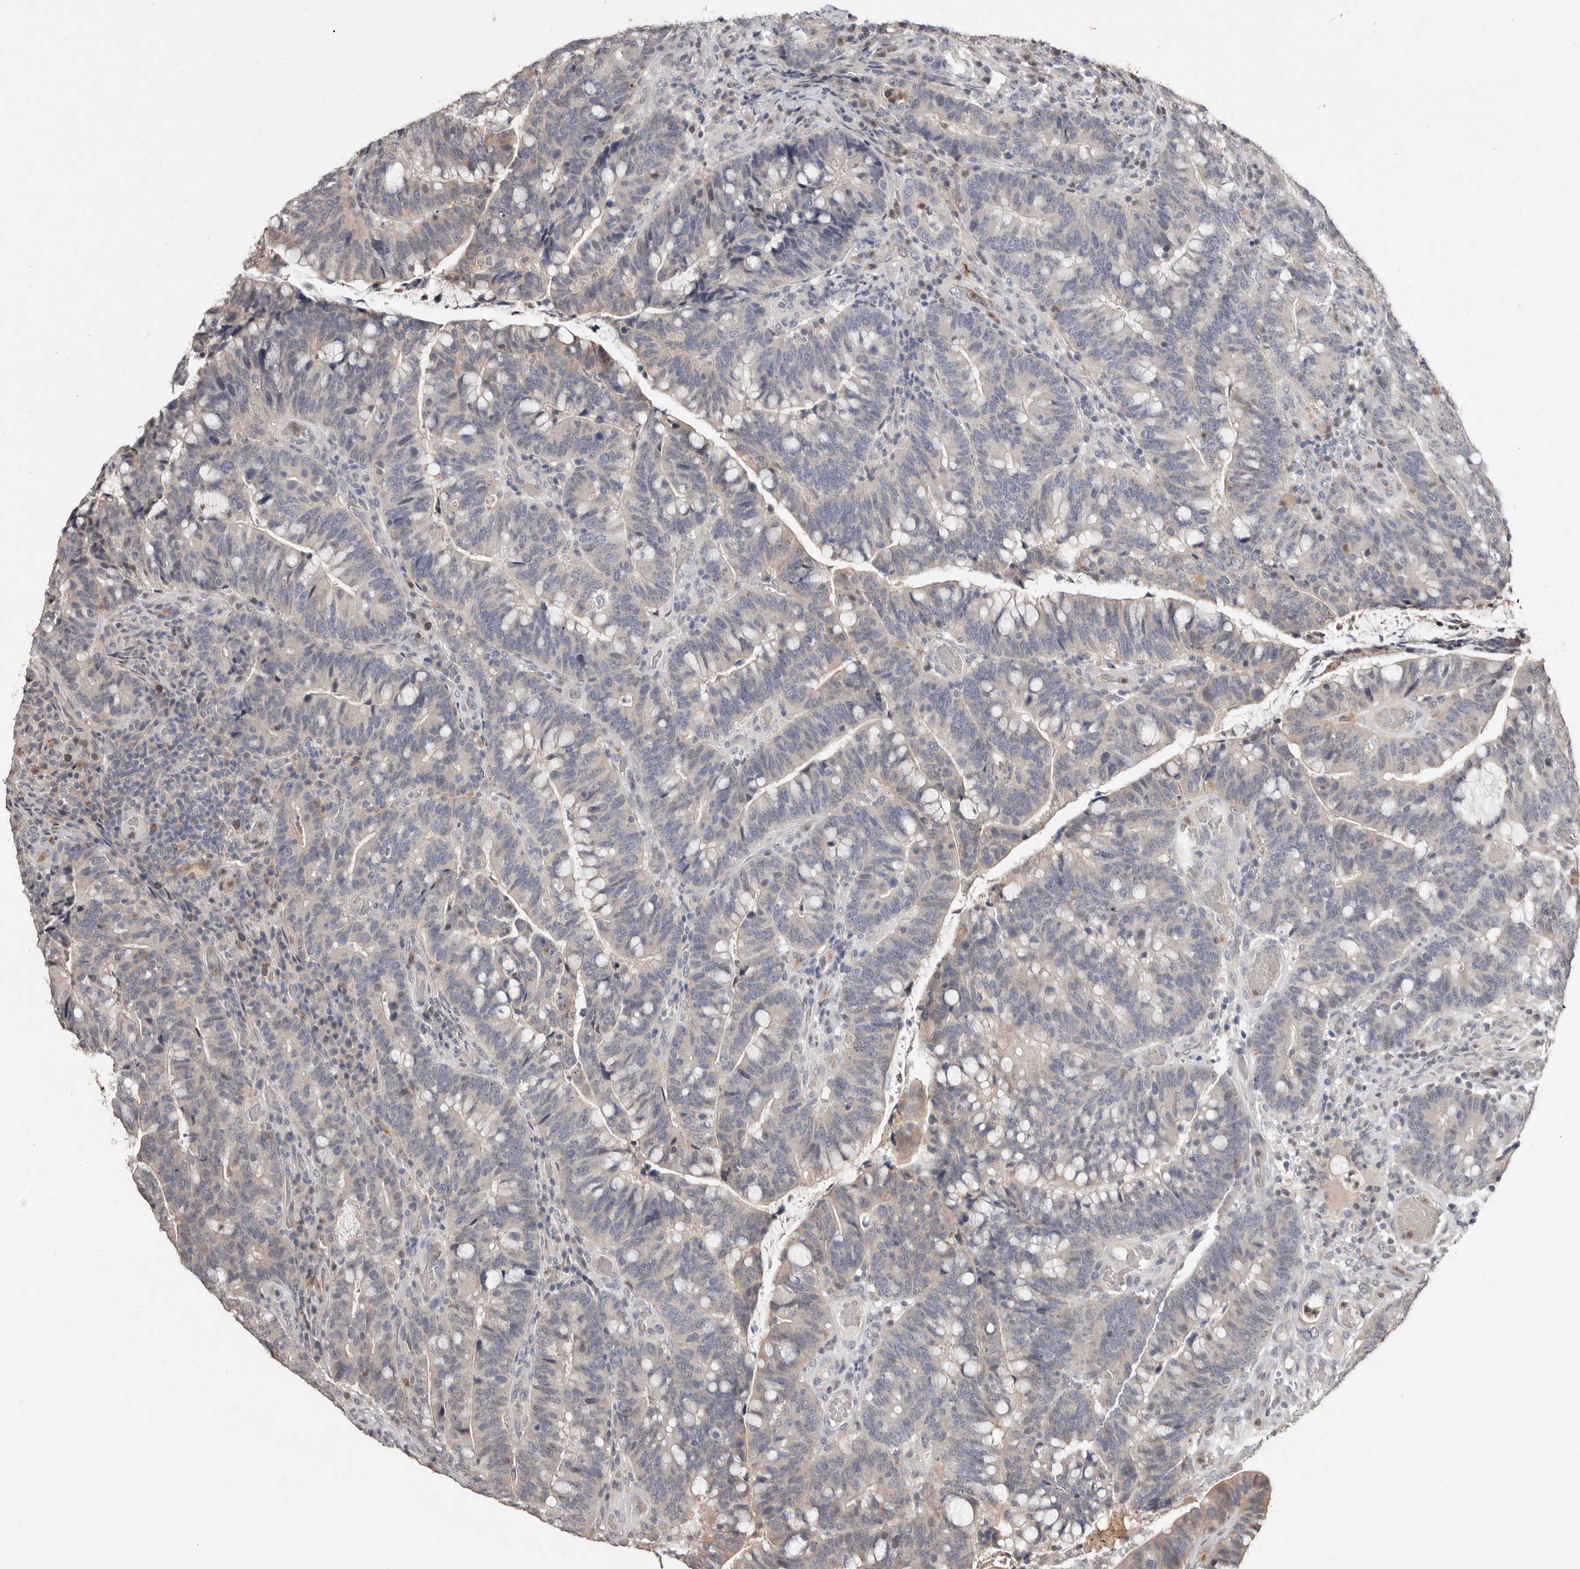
{"staining": {"intensity": "weak", "quantity": "<25%", "location": "cytoplasmic/membranous"}, "tissue": "colorectal cancer", "cell_type": "Tumor cells", "image_type": "cancer", "snomed": [{"axis": "morphology", "description": "Adenocarcinoma, NOS"}, {"axis": "topography", "description": "Colon"}], "caption": "IHC of human adenocarcinoma (colorectal) shows no expression in tumor cells.", "gene": "SULT1E1", "patient": {"sex": "female", "age": 66}}